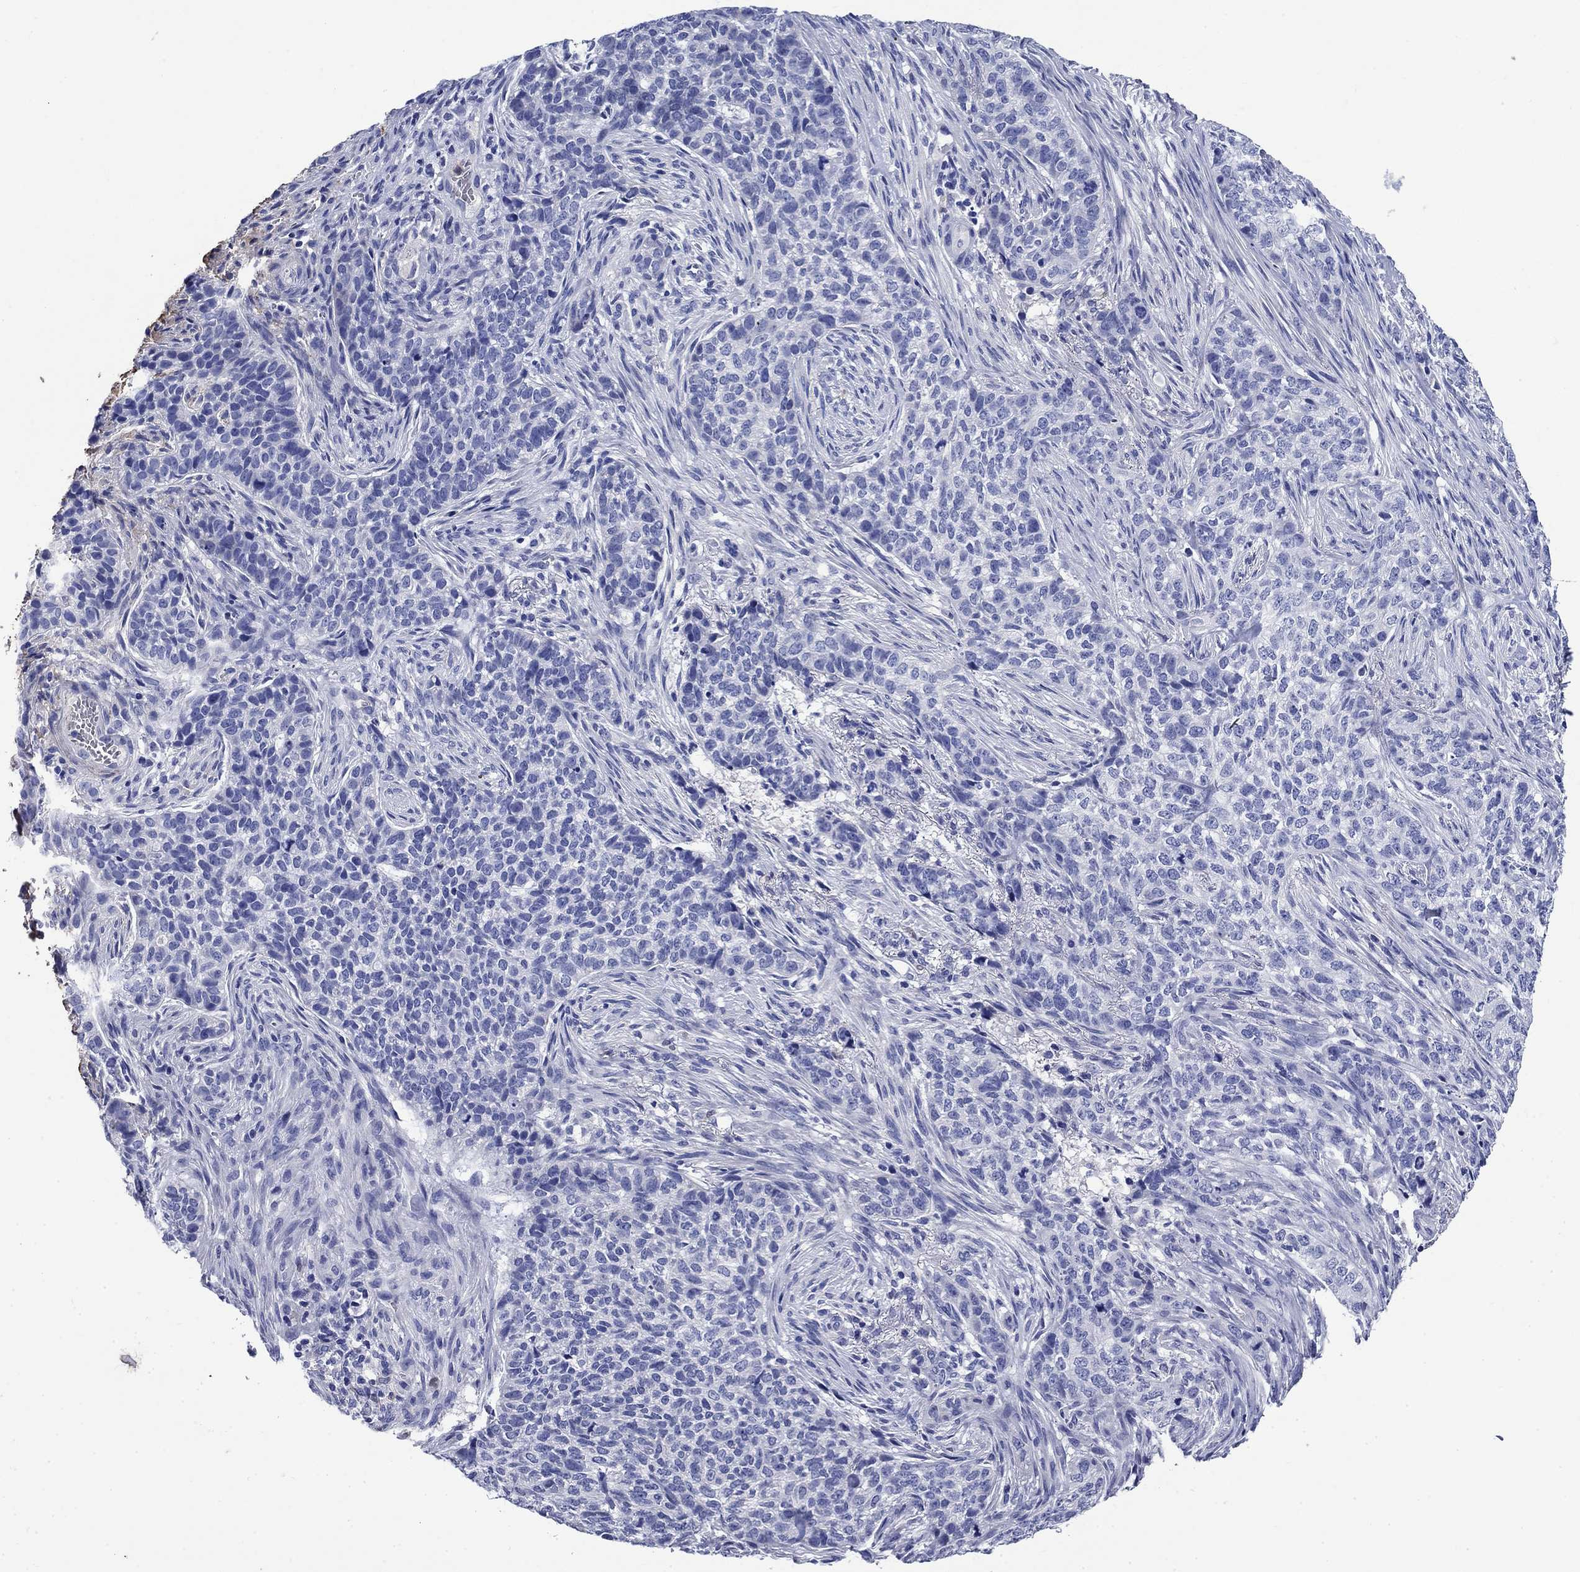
{"staining": {"intensity": "negative", "quantity": "none", "location": "none"}, "tissue": "skin cancer", "cell_type": "Tumor cells", "image_type": "cancer", "snomed": [{"axis": "morphology", "description": "Basal cell carcinoma"}, {"axis": "topography", "description": "Skin"}], "caption": "This is an immunohistochemistry histopathology image of human skin cancer (basal cell carcinoma). There is no staining in tumor cells.", "gene": "TFR2", "patient": {"sex": "female", "age": 69}}